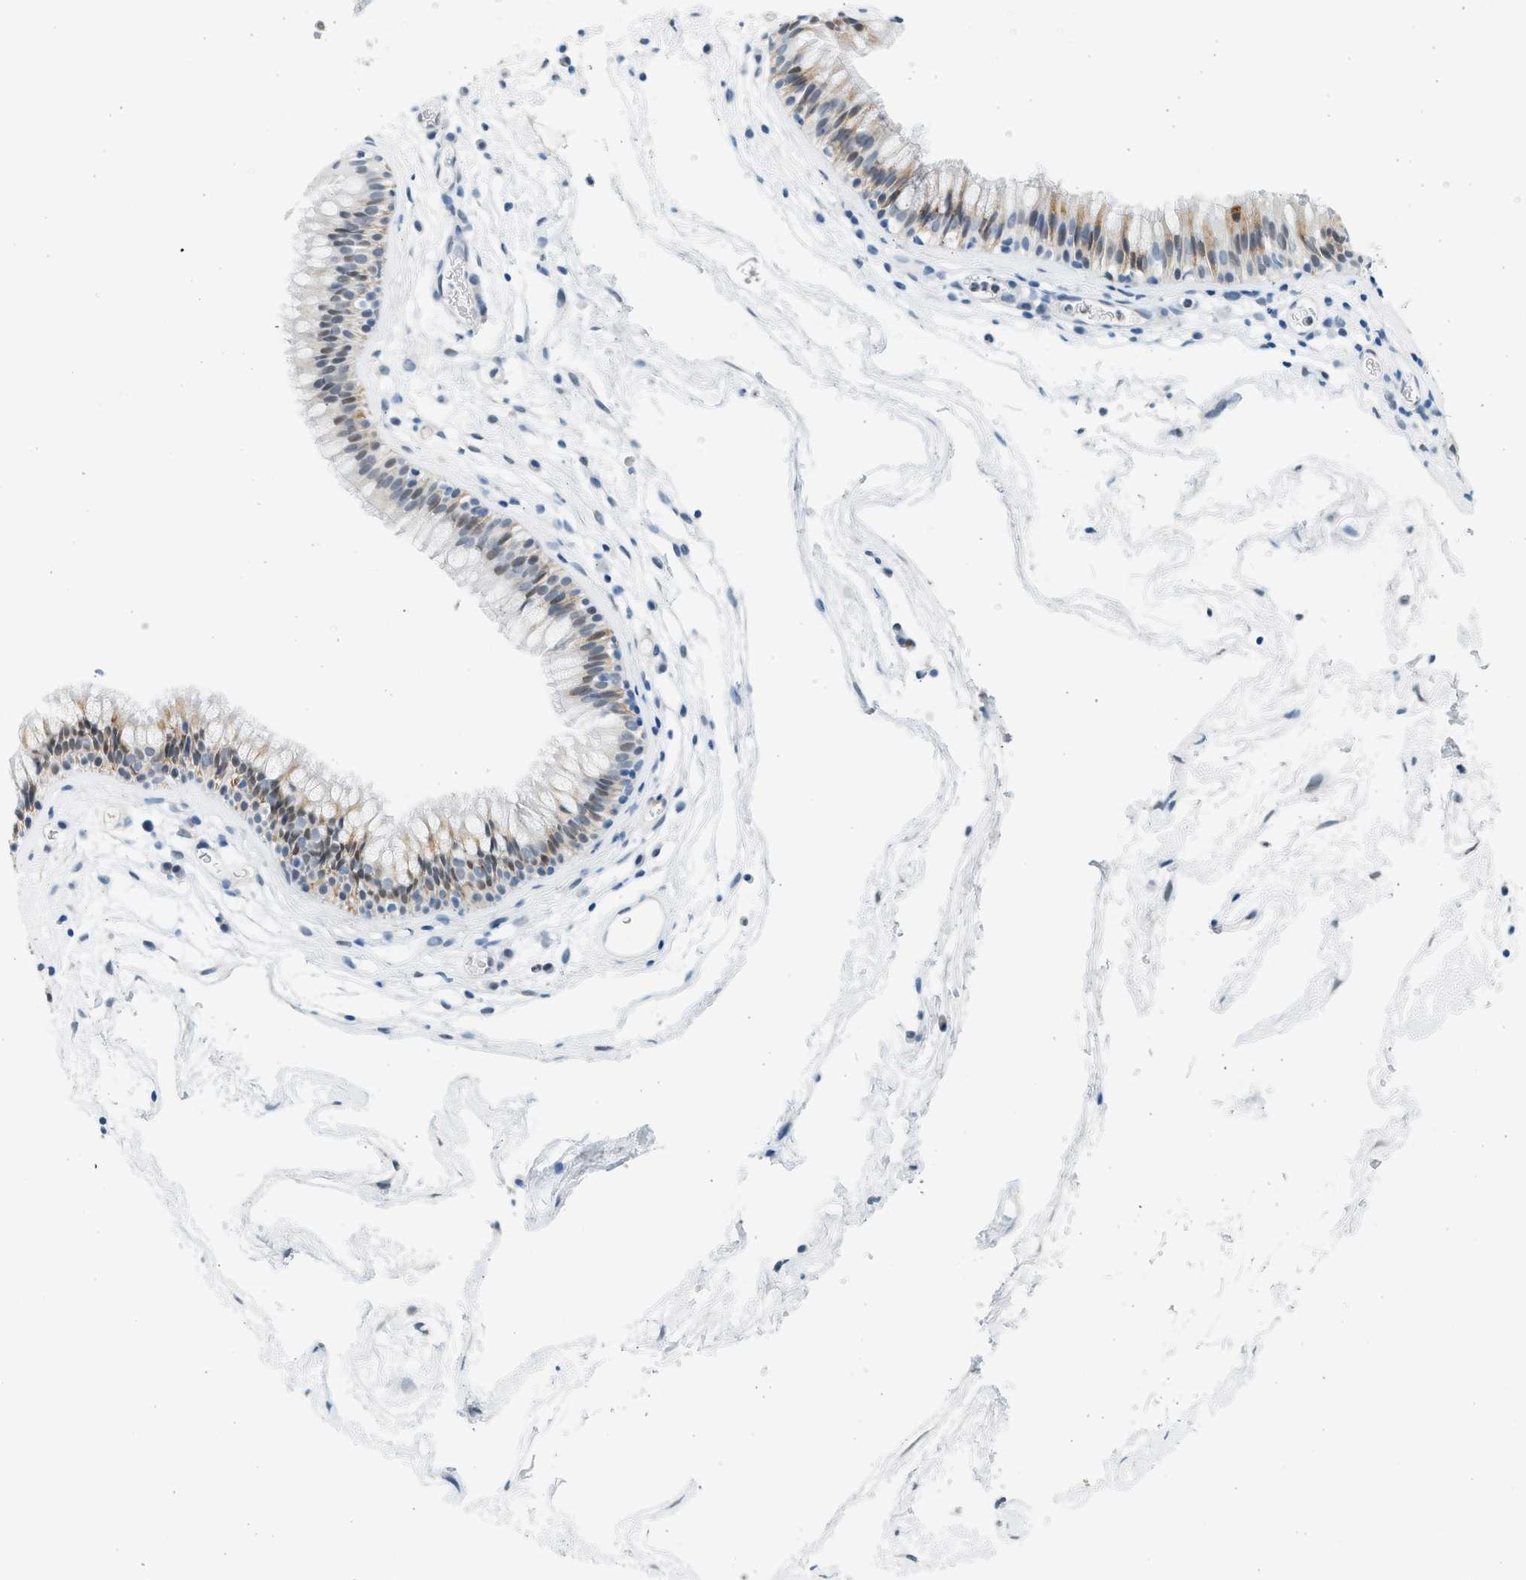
{"staining": {"intensity": "moderate", "quantity": "25%-75%", "location": "cytoplasmic/membranous"}, "tissue": "nasopharynx", "cell_type": "Respiratory epithelial cells", "image_type": "normal", "snomed": [{"axis": "morphology", "description": "Normal tissue, NOS"}, {"axis": "morphology", "description": "Inflammation, NOS"}, {"axis": "topography", "description": "Nasopharynx"}], "caption": "Immunohistochemistry (DAB) staining of benign human nasopharynx displays moderate cytoplasmic/membranous protein positivity in about 25%-75% of respiratory epithelial cells.", "gene": "HIPK1", "patient": {"sex": "male", "age": 48}}